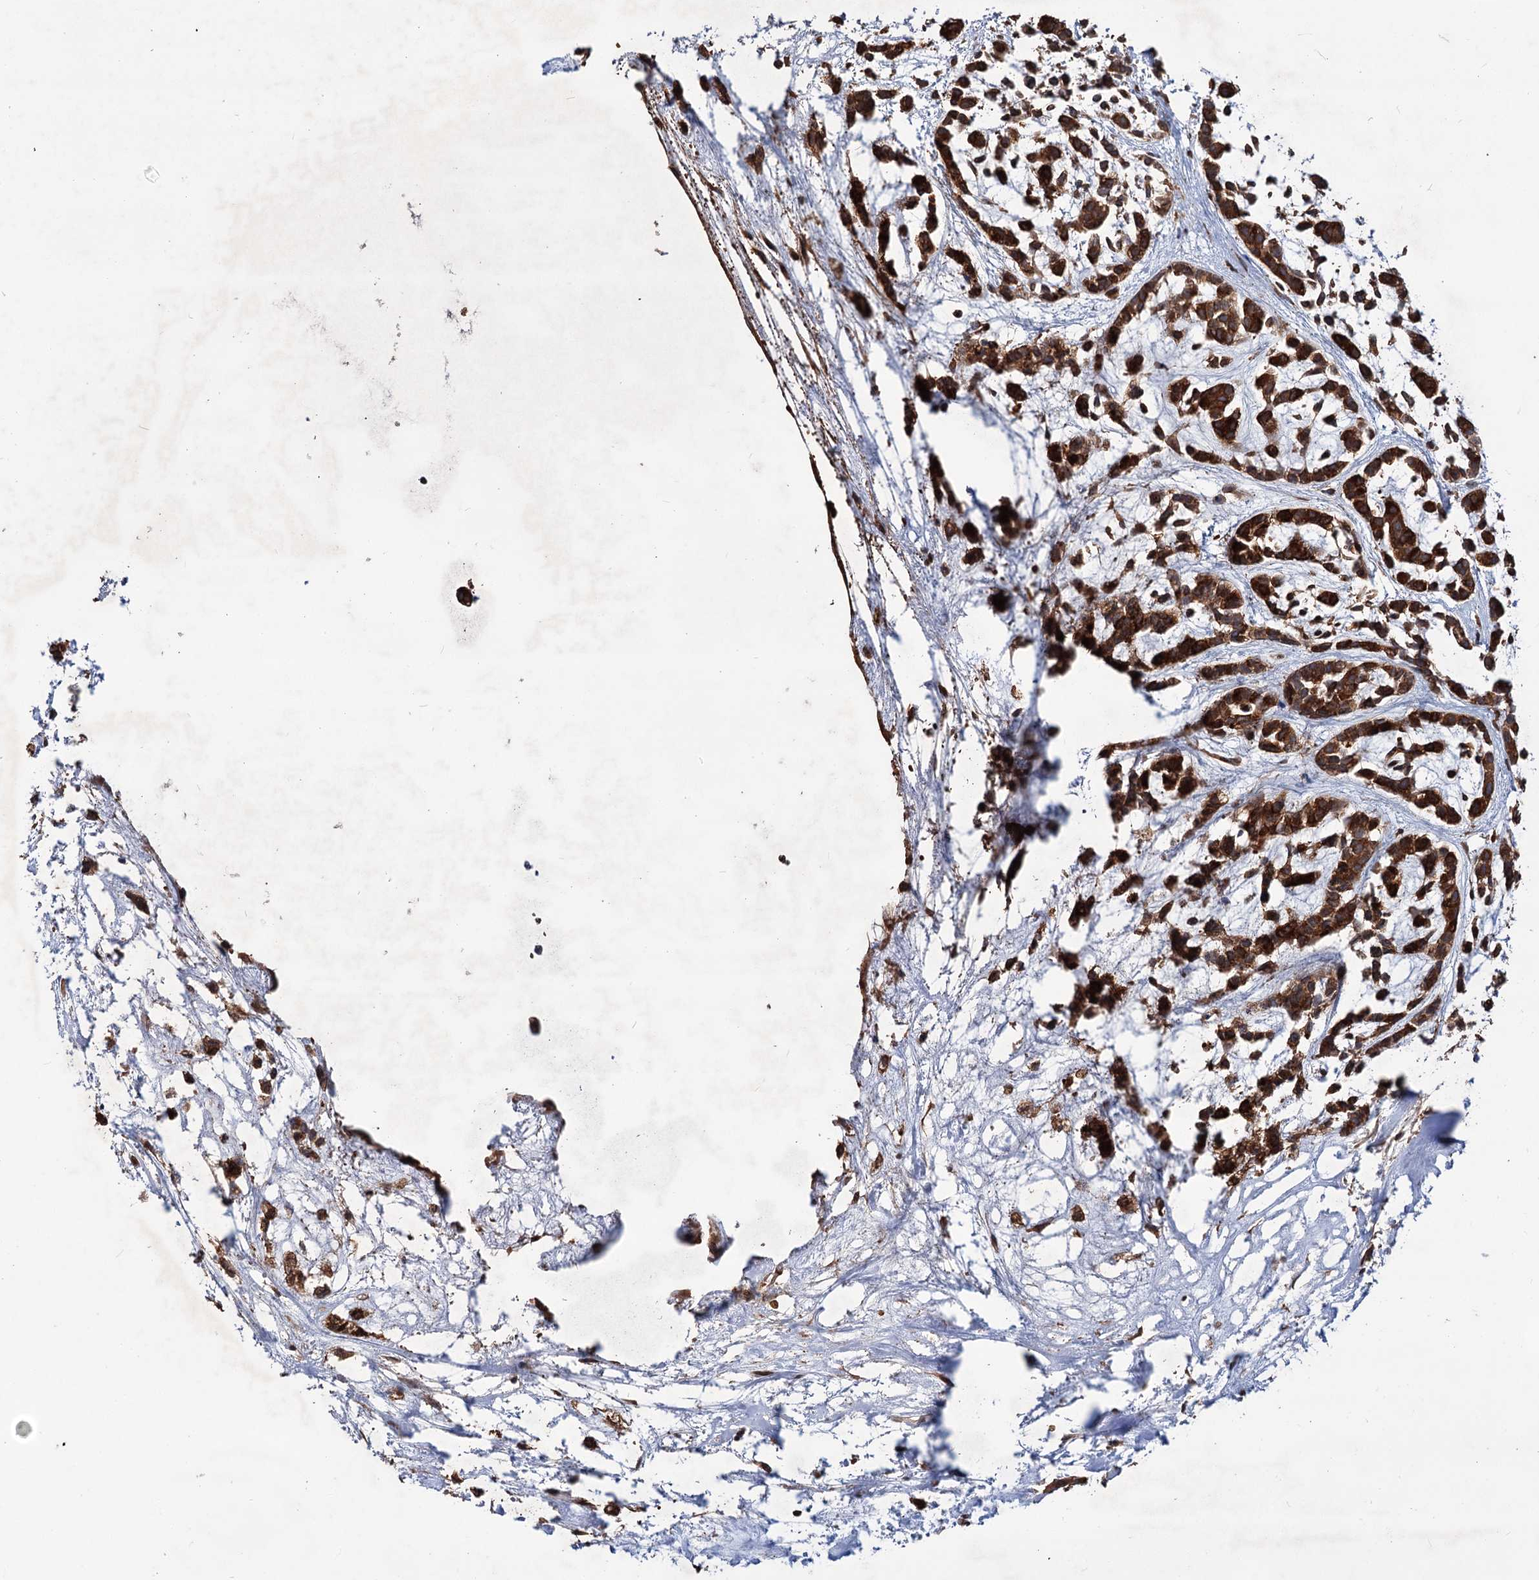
{"staining": {"intensity": "moderate", "quantity": ">75%", "location": "cytoplasmic/membranous"}, "tissue": "head and neck cancer", "cell_type": "Tumor cells", "image_type": "cancer", "snomed": [{"axis": "morphology", "description": "Adenocarcinoma, NOS"}, {"axis": "morphology", "description": "Adenoma, NOS"}, {"axis": "topography", "description": "Head-Neck"}], "caption": "High-power microscopy captured an IHC photomicrograph of head and neck cancer (adenoma), revealing moderate cytoplasmic/membranous positivity in about >75% of tumor cells.", "gene": "GRIP1", "patient": {"sex": "female", "age": 55}}